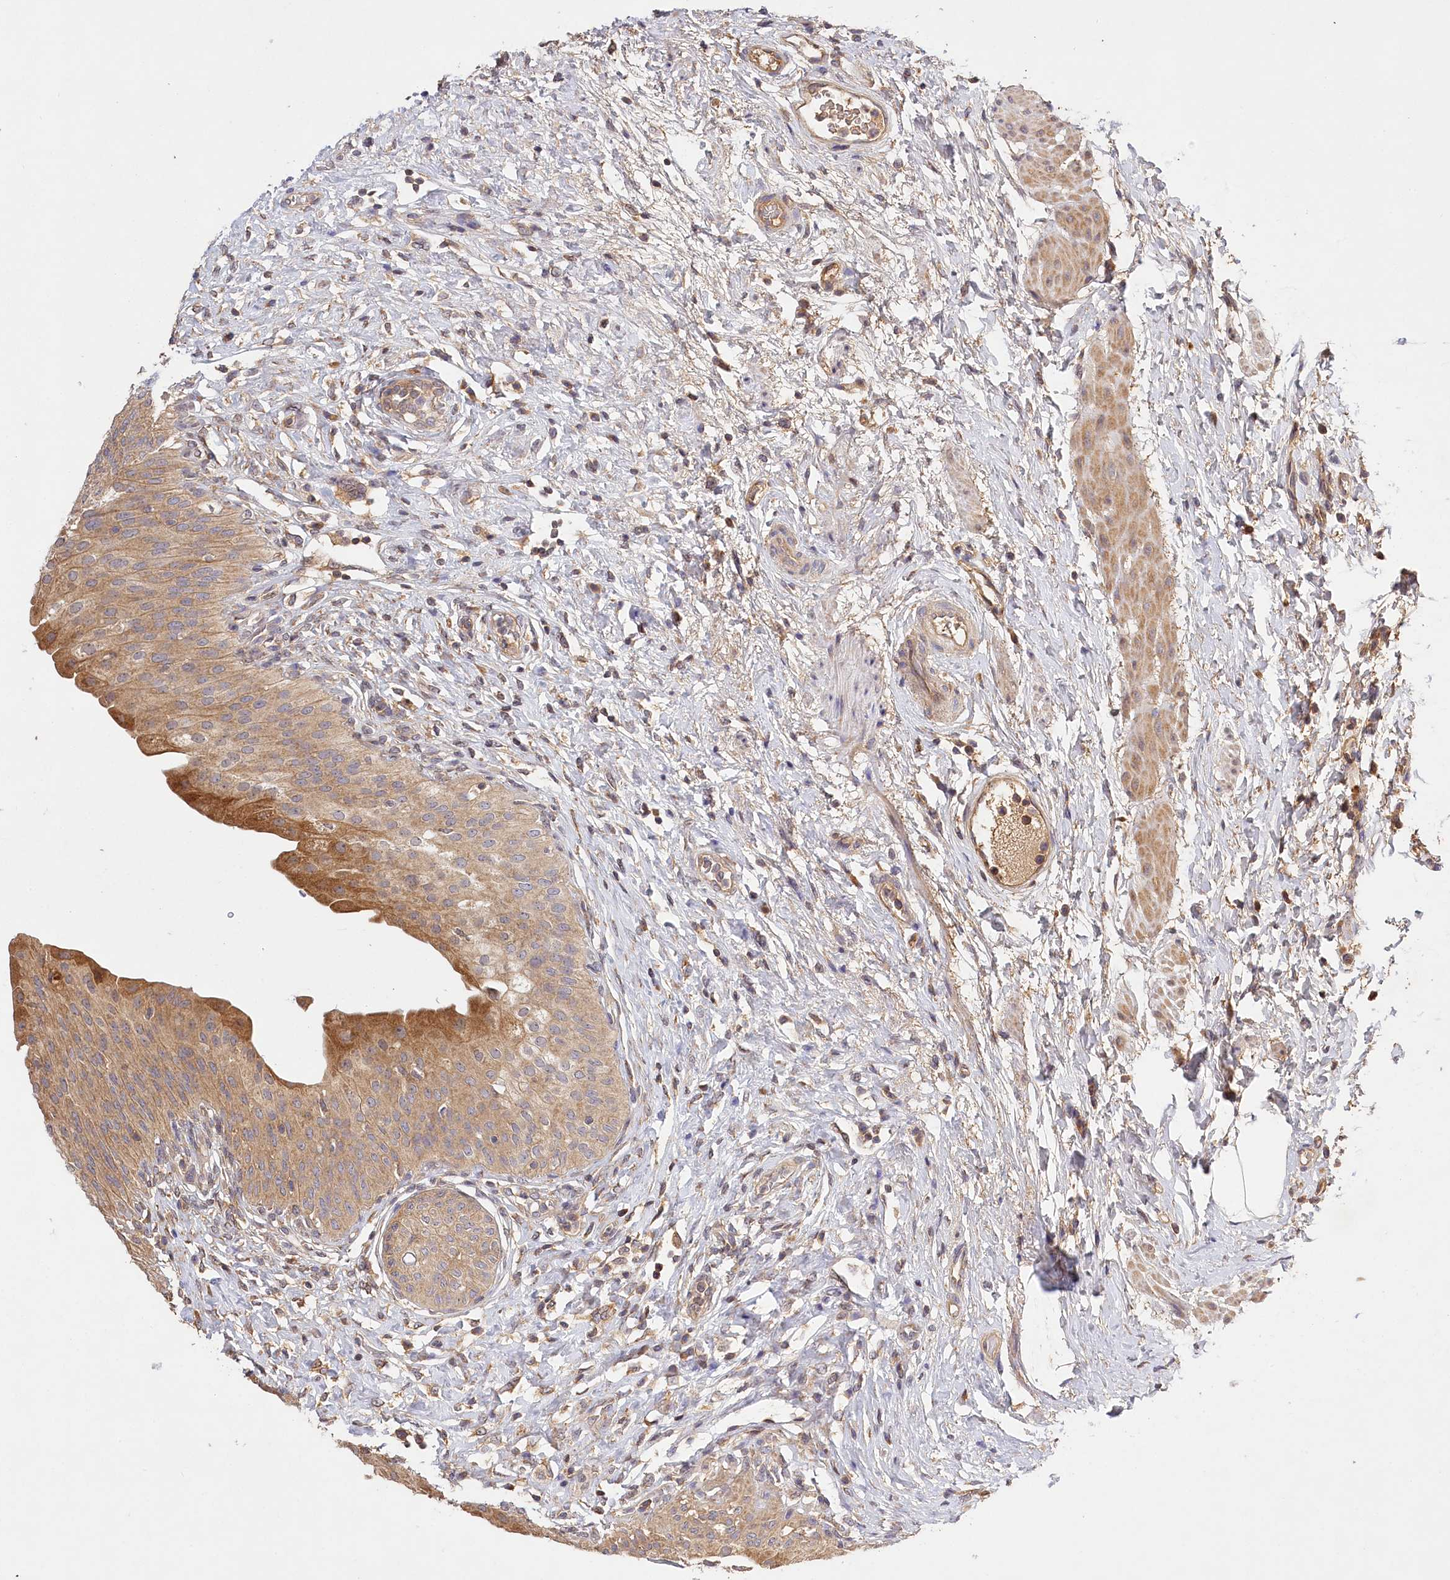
{"staining": {"intensity": "moderate", "quantity": ">75%", "location": "cytoplasmic/membranous"}, "tissue": "urinary bladder", "cell_type": "Urothelial cells", "image_type": "normal", "snomed": [{"axis": "morphology", "description": "Normal tissue, NOS"}, {"axis": "morphology", "description": "Urothelial carcinoma, High grade"}, {"axis": "topography", "description": "Urinary bladder"}], "caption": "Immunohistochemical staining of normal human urinary bladder shows medium levels of moderate cytoplasmic/membranous staining in about >75% of urothelial cells. Nuclei are stained in blue.", "gene": "LSS", "patient": {"sex": "male", "age": 46}}